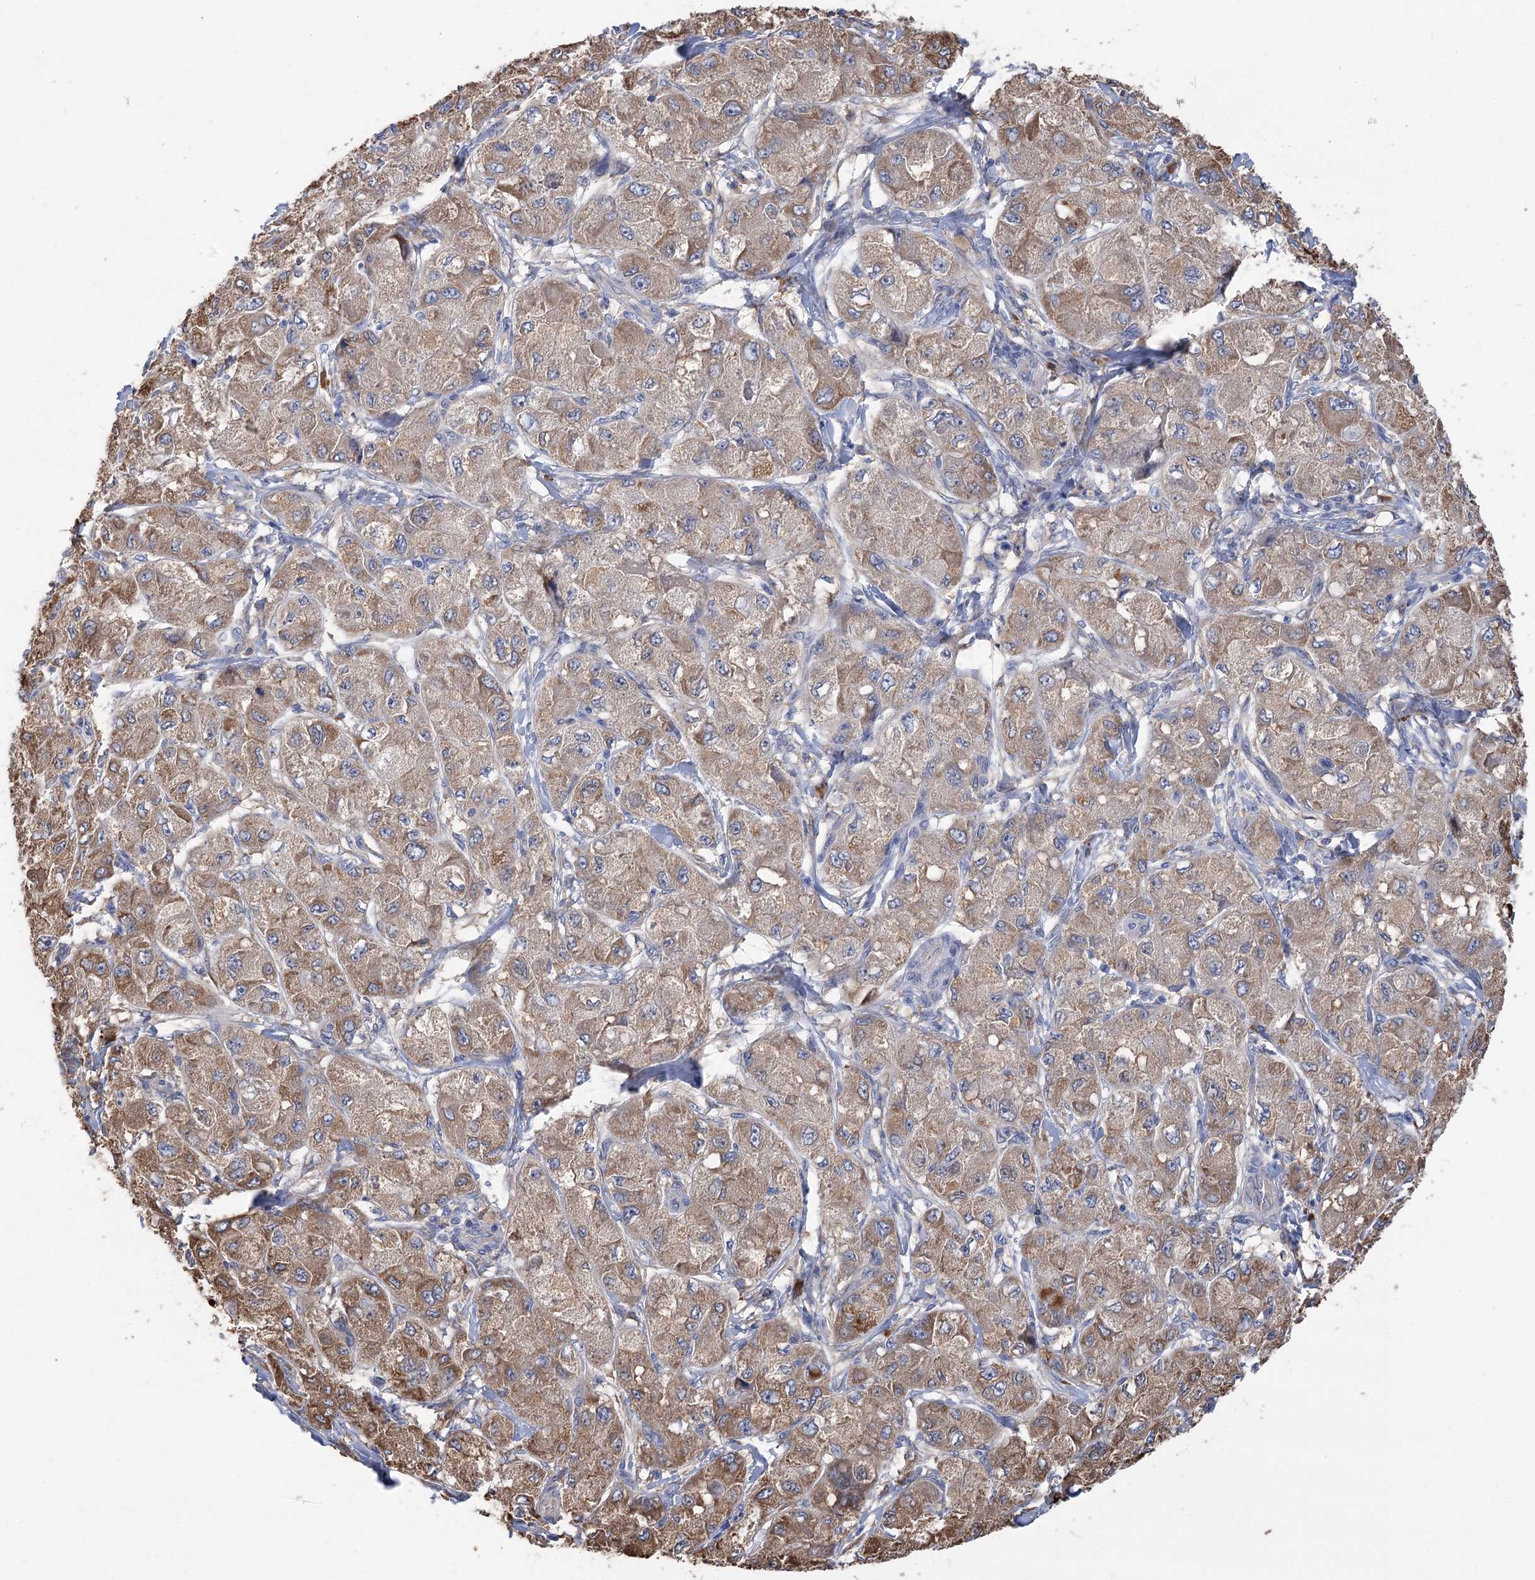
{"staining": {"intensity": "moderate", "quantity": ">75%", "location": "cytoplasmic/membranous"}, "tissue": "liver cancer", "cell_type": "Tumor cells", "image_type": "cancer", "snomed": [{"axis": "morphology", "description": "Carcinoma, Hepatocellular, NOS"}, {"axis": "topography", "description": "Liver"}], "caption": "Immunohistochemistry micrograph of neoplastic tissue: liver hepatocellular carcinoma stained using IHC reveals medium levels of moderate protein expression localized specifically in the cytoplasmic/membranous of tumor cells, appearing as a cytoplasmic/membranous brown color.", "gene": "METTL24", "patient": {"sex": "male", "age": 80}}